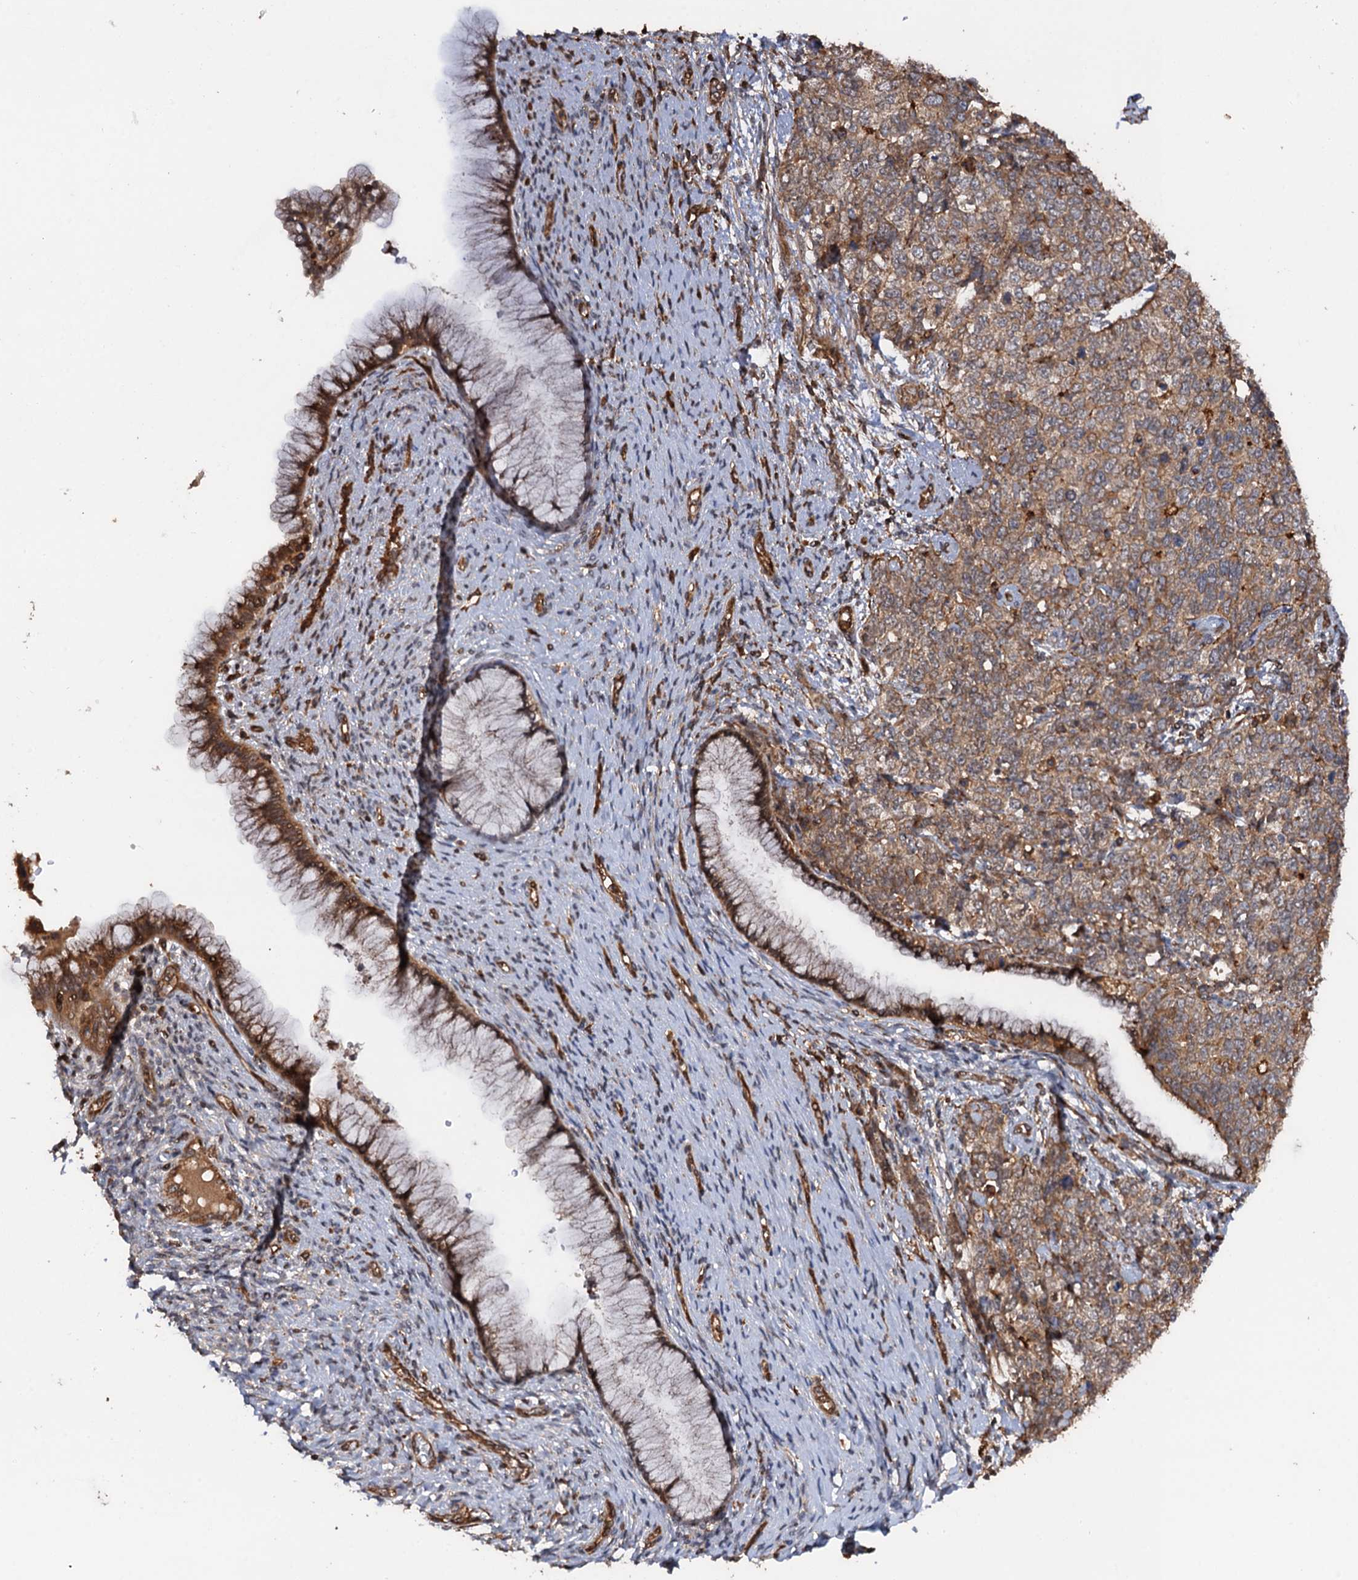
{"staining": {"intensity": "moderate", "quantity": ">75%", "location": "cytoplasmic/membranous"}, "tissue": "cervical cancer", "cell_type": "Tumor cells", "image_type": "cancer", "snomed": [{"axis": "morphology", "description": "Squamous cell carcinoma, NOS"}, {"axis": "topography", "description": "Cervix"}], "caption": "DAB immunohistochemical staining of human cervical squamous cell carcinoma exhibits moderate cytoplasmic/membranous protein expression in about >75% of tumor cells.", "gene": "BORA", "patient": {"sex": "female", "age": 63}}